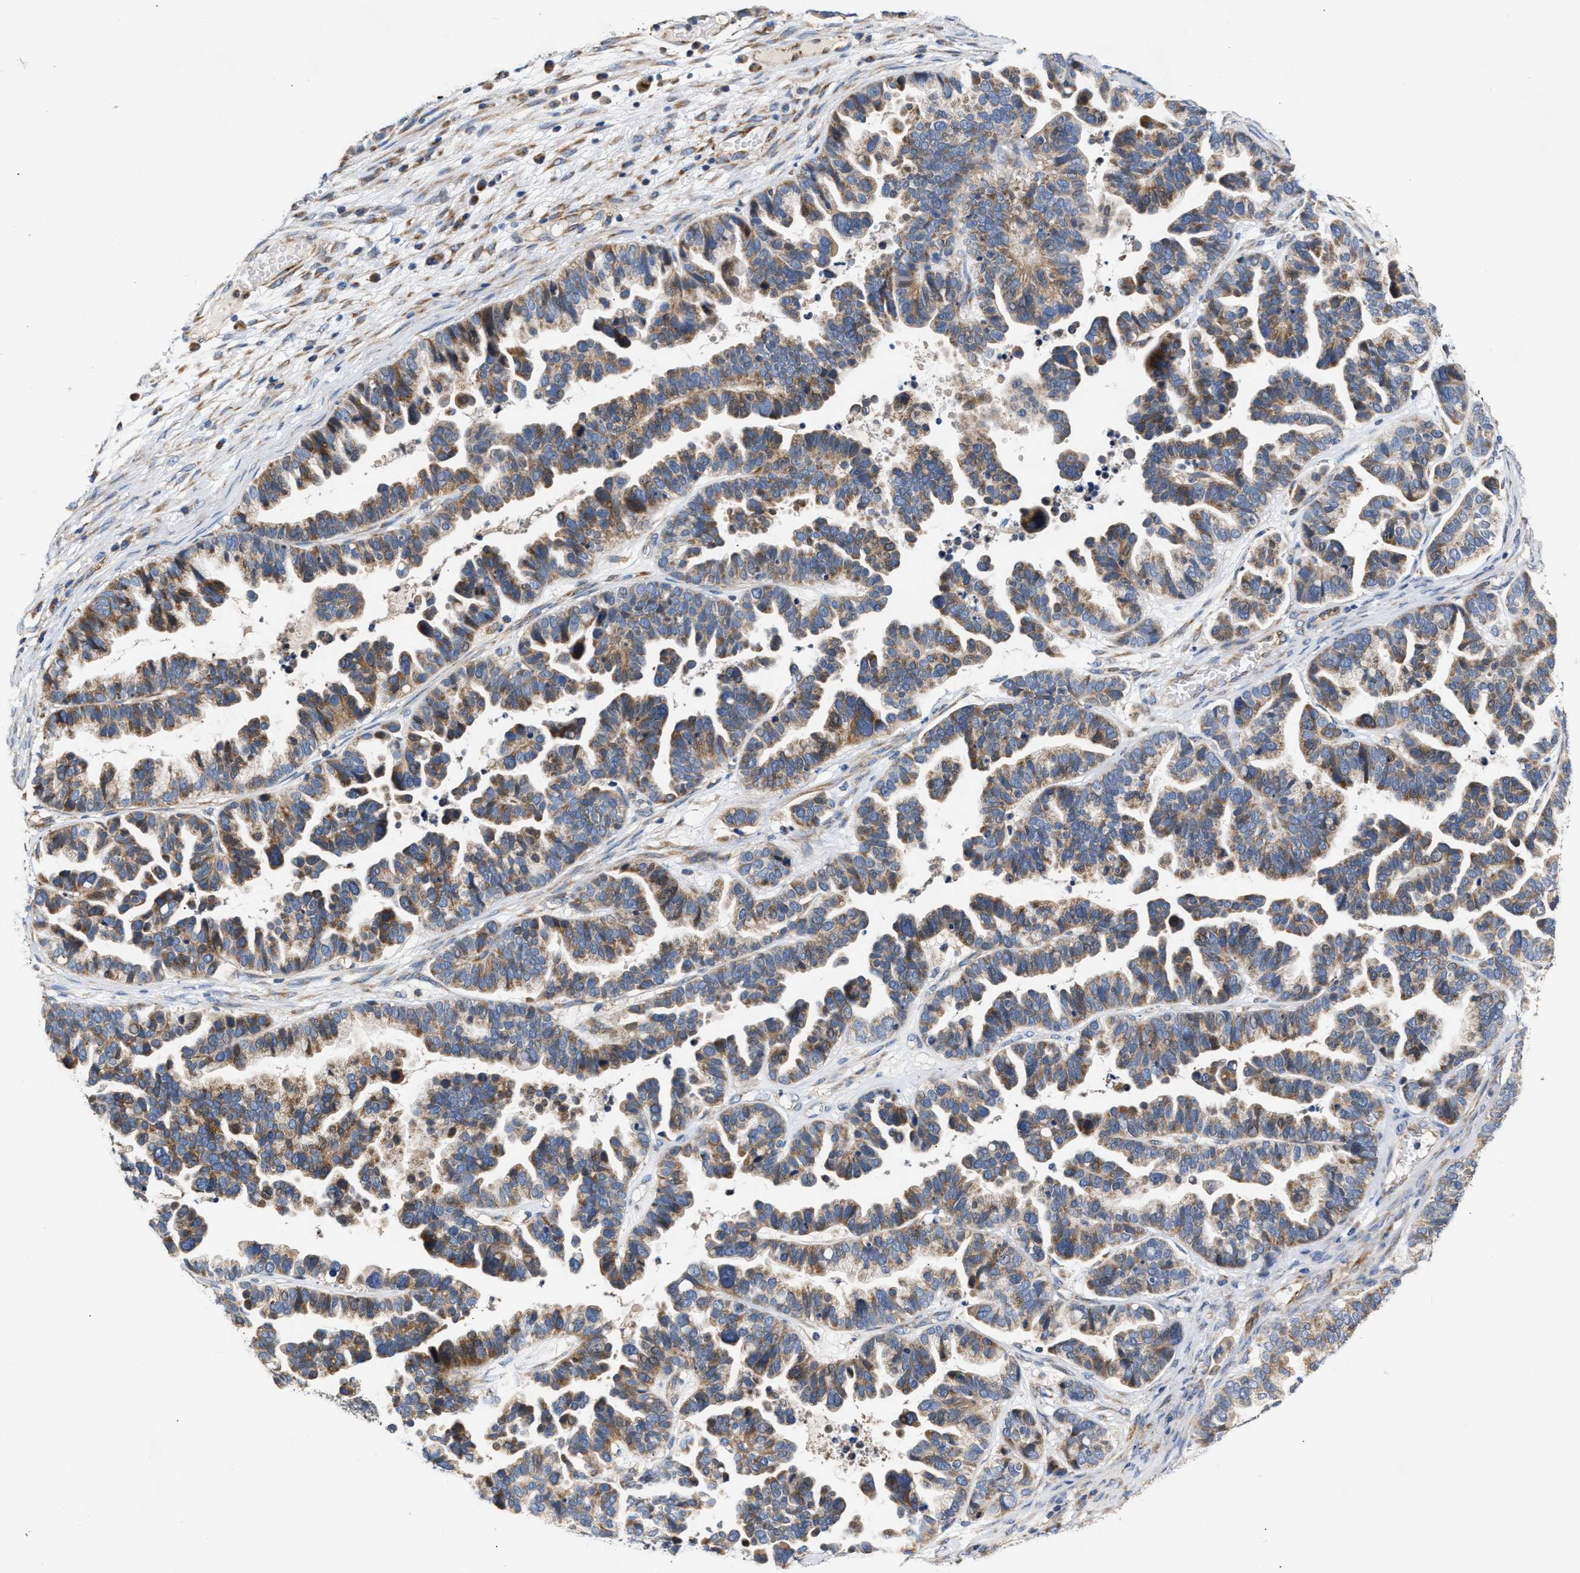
{"staining": {"intensity": "moderate", "quantity": "25%-75%", "location": "cytoplasmic/membranous"}, "tissue": "ovarian cancer", "cell_type": "Tumor cells", "image_type": "cancer", "snomed": [{"axis": "morphology", "description": "Cystadenocarcinoma, serous, NOS"}, {"axis": "topography", "description": "Ovary"}], "caption": "This image shows IHC staining of ovarian cancer, with medium moderate cytoplasmic/membranous staining in about 25%-75% of tumor cells.", "gene": "MALSU1", "patient": {"sex": "female", "age": 56}}